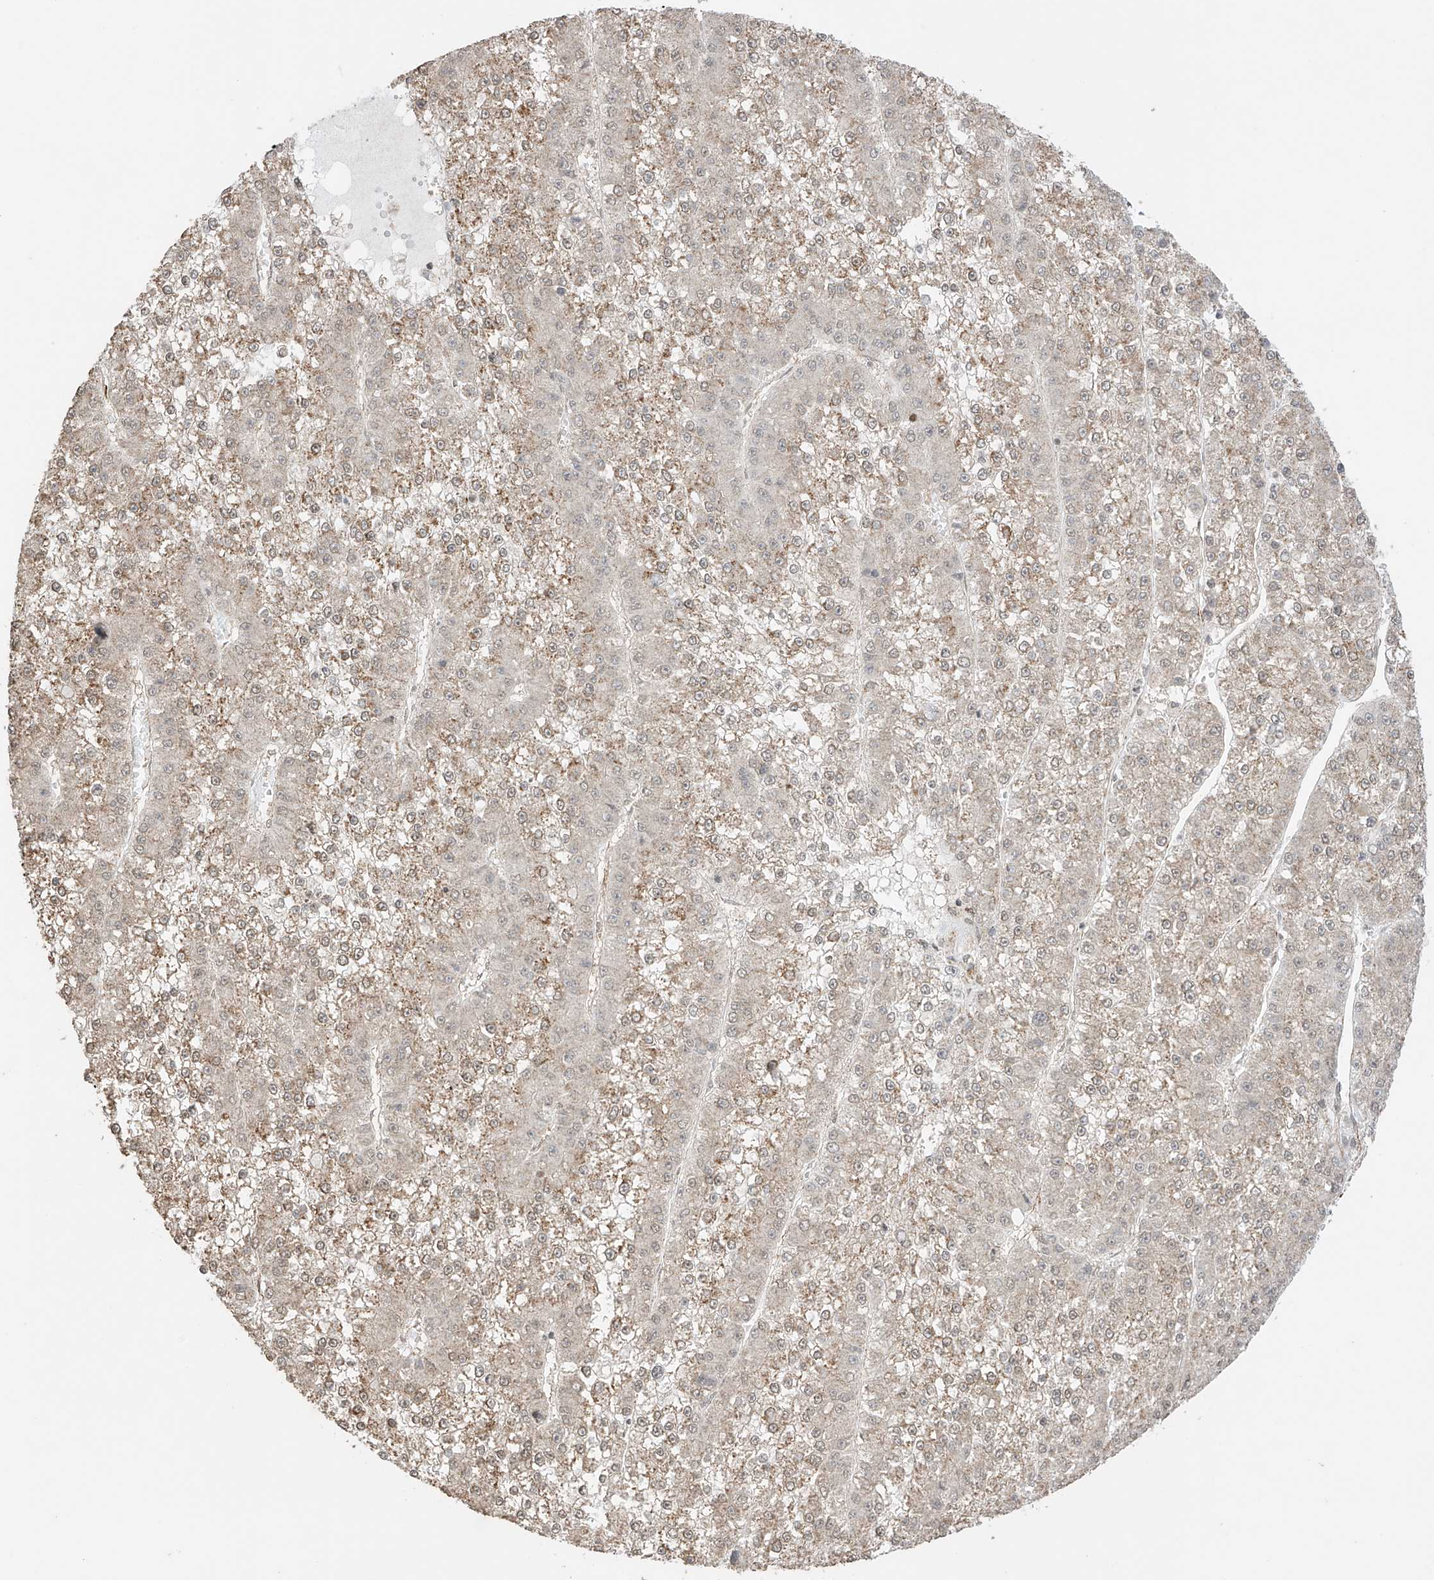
{"staining": {"intensity": "weak", "quantity": "25%-75%", "location": "cytoplasmic/membranous"}, "tissue": "liver cancer", "cell_type": "Tumor cells", "image_type": "cancer", "snomed": [{"axis": "morphology", "description": "Carcinoma, Hepatocellular, NOS"}, {"axis": "topography", "description": "Liver"}], "caption": "High-magnification brightfield microscopy of liver cancer (hepatocellular carcinoma) stained with DAB (brown) and counterstained with hematoxylin (blue). tumor cells exhibit weak cytoplasmic/membranous staining is identified in about25%-75% of cells.", "gene": "TTLL5", "patient": {"sex": "female", "age": 73}}